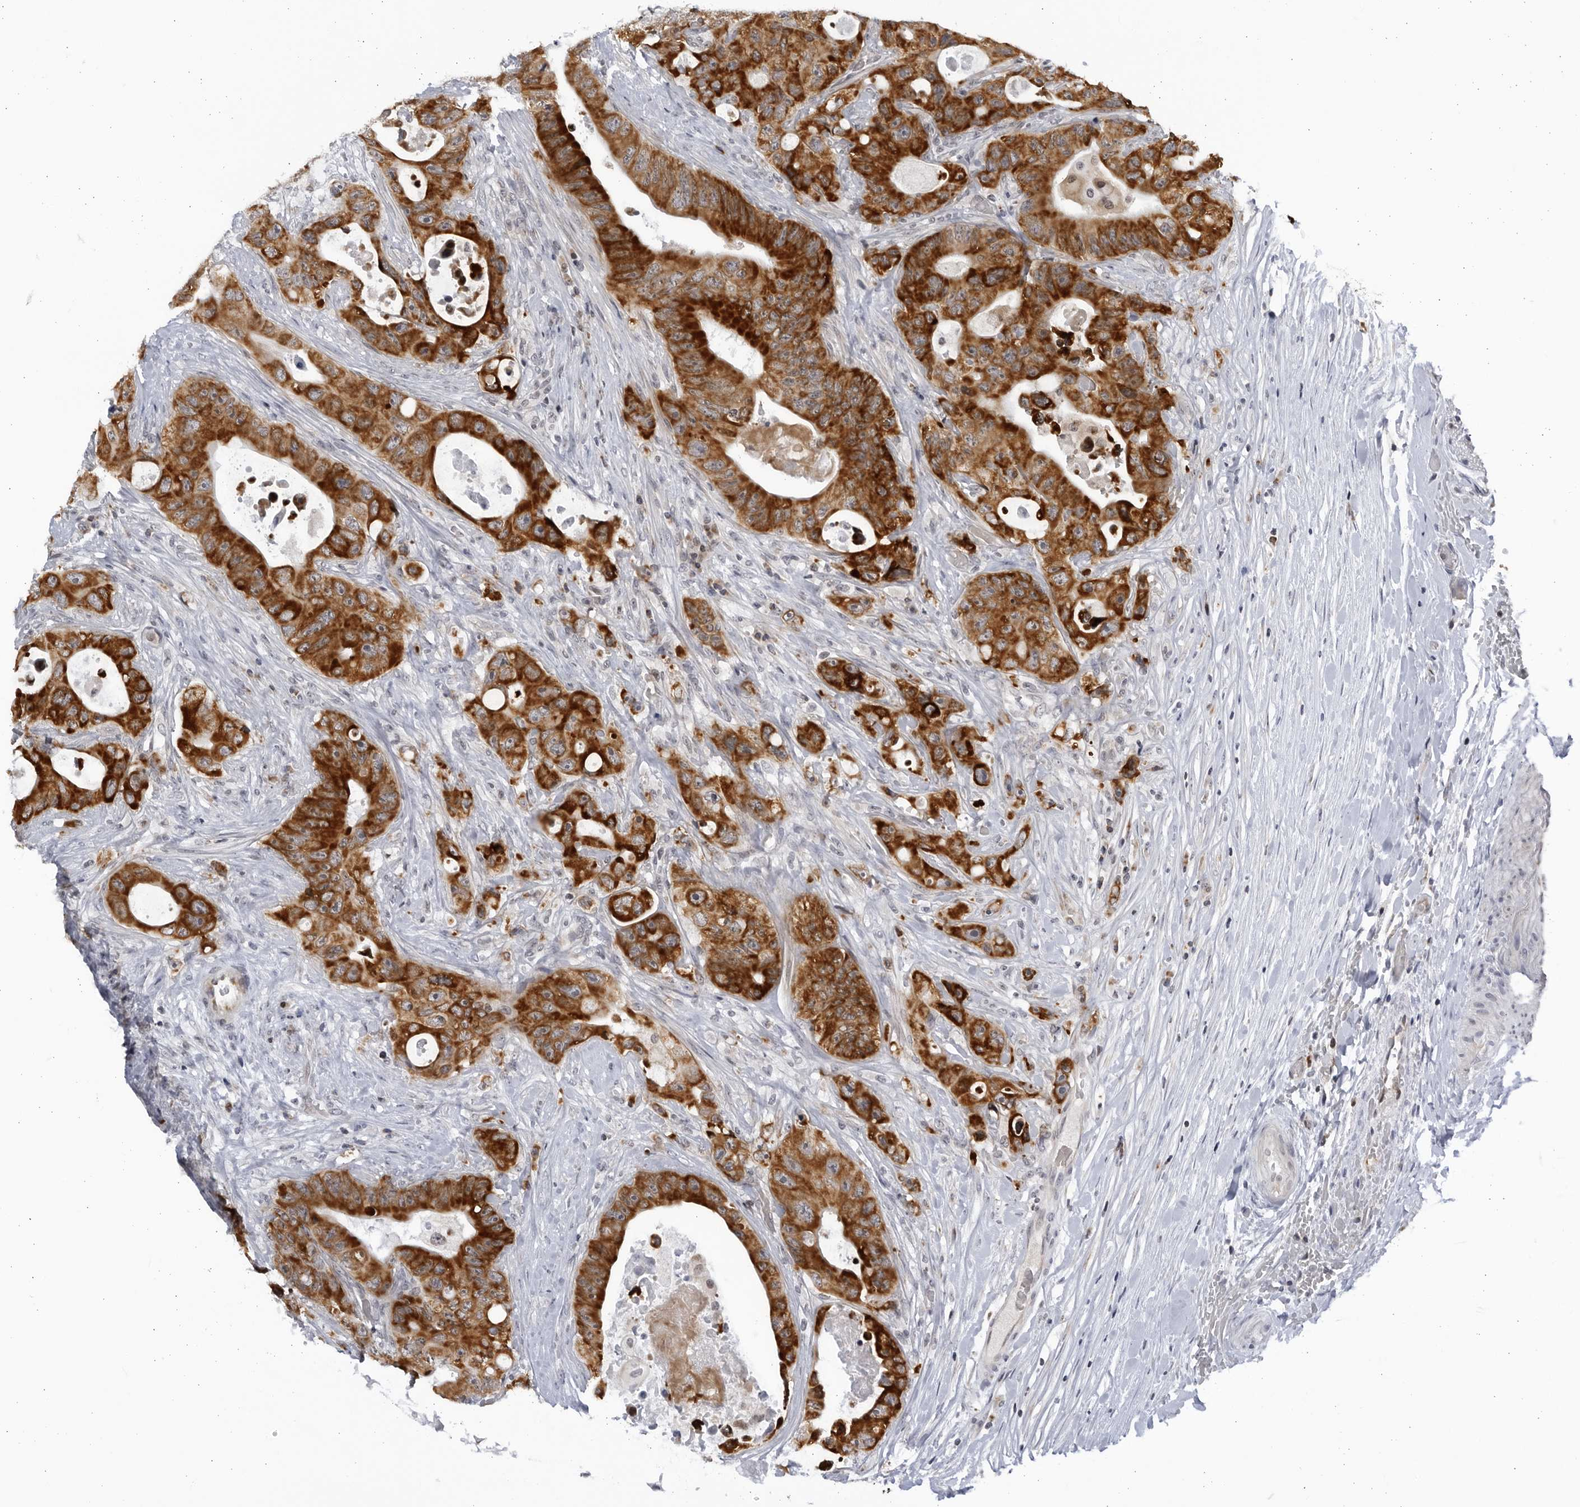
{"staining": {"intensity": "strong", "quantity": ">75%", "location": "cytoplasmic/membranous"}, "tissue": "colorectal cancer", "cell_type": "Tumor cells", "image_type": "cancer", "snomed": [{"axis": "morphology", "description": "Adenocarcinoma, NOS"}, {"axis": "topography", "description": "Colon"}], "caption": "Colorectal adenocarcinoma tissue displays strong cytoplasmic/membranous expression in approximately >75% of tumor cells, visualized by immunohistochemistry.", "gene": "SLC25A22", "patient": {"sex": "female", "age": 46}}